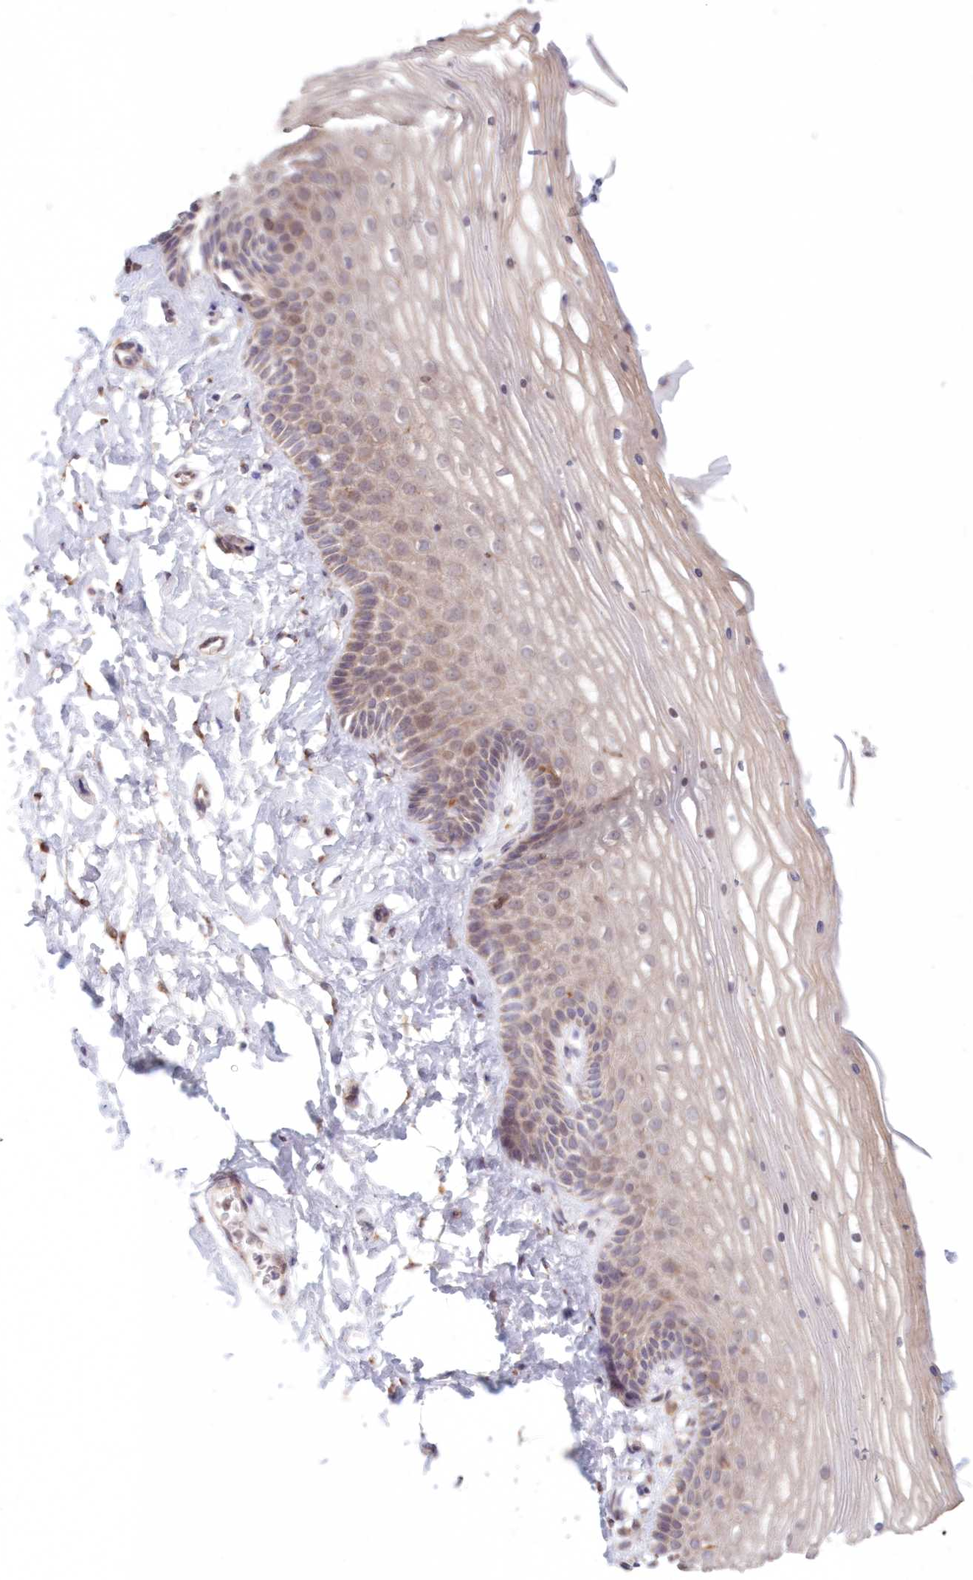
{"staining": {"intensity": "moderate", "quantity": "25%-75%", "location": "cytoplasmic/membranous,nuclear"}, "tissue": "vagina", "cell_type": "Squamous epithelial cells", "image_type": "normal", "snomed": [{"axis": "morphology", "description": "Normal tissue, NOS"}, {"axis": "topography", "description": "Vagina"}, {"axis": "topography", "description": "Cervix"}], "caption": "Moderate cytoplasmic/membranous,nuclear staining for a protein is appreciated in approximately 25%-75% of squamous epithelial cells of benign vagina using immunohistochemistry.", "gene": "PCYOX1L", "patient": {"sex": "female", "age": 40}}